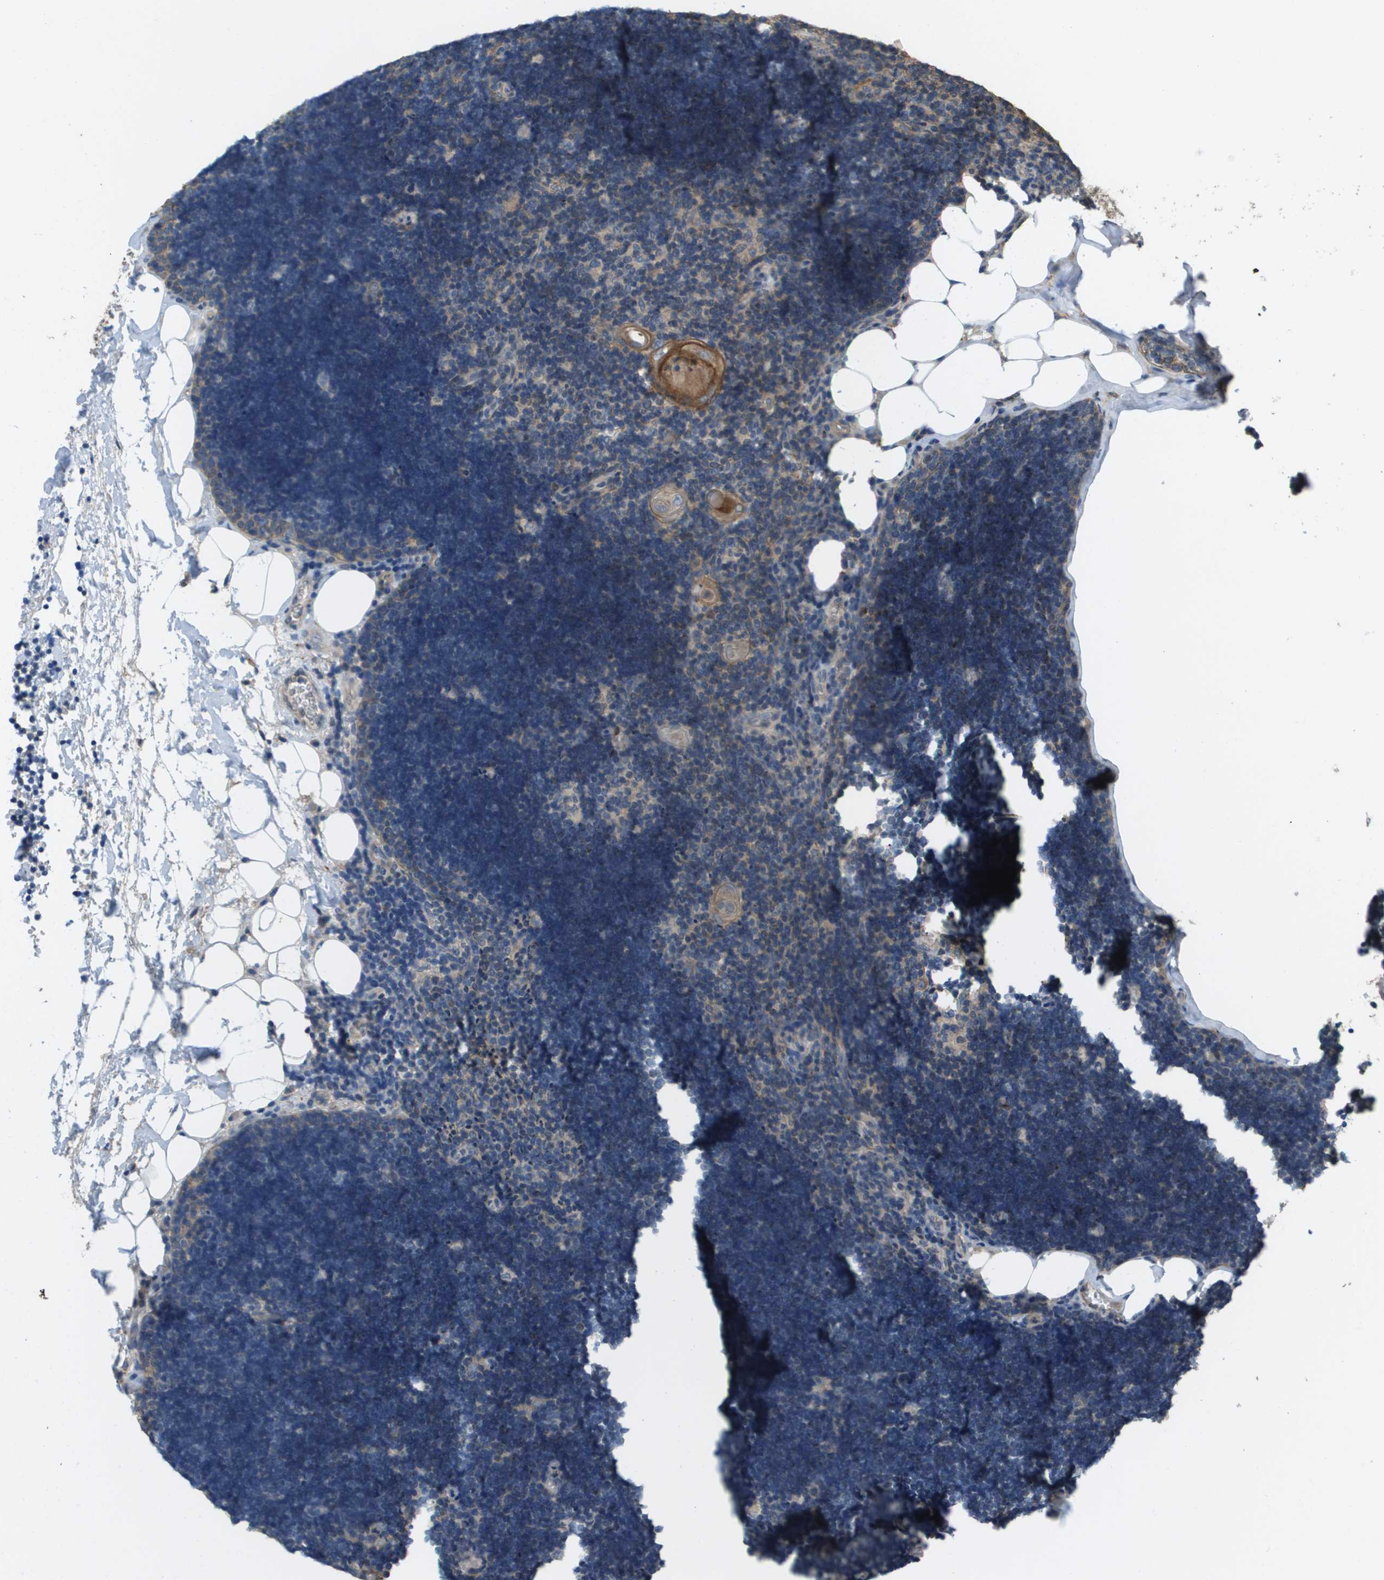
{"staining": {"intensity": "weak", "quantity": "<25%", "location": "cytoplasmic/membranous"}, "tissue": "lymph node", "cell_type": "Germinal center cells", "image_type": "normal", "snomed": [{"axis": "morphology", "description": "Normal tissue, NOS"}, {"axis": "topography", "description": "Lymph node"}], "caption": "The image exhibits no staining of germinal center cells in normal lymph node. (Immunohistochemistry (ihc), brightfield microscopy, high magnification).", "gene": "KRT23", "patient": {"sex": "male", "age": 33}}